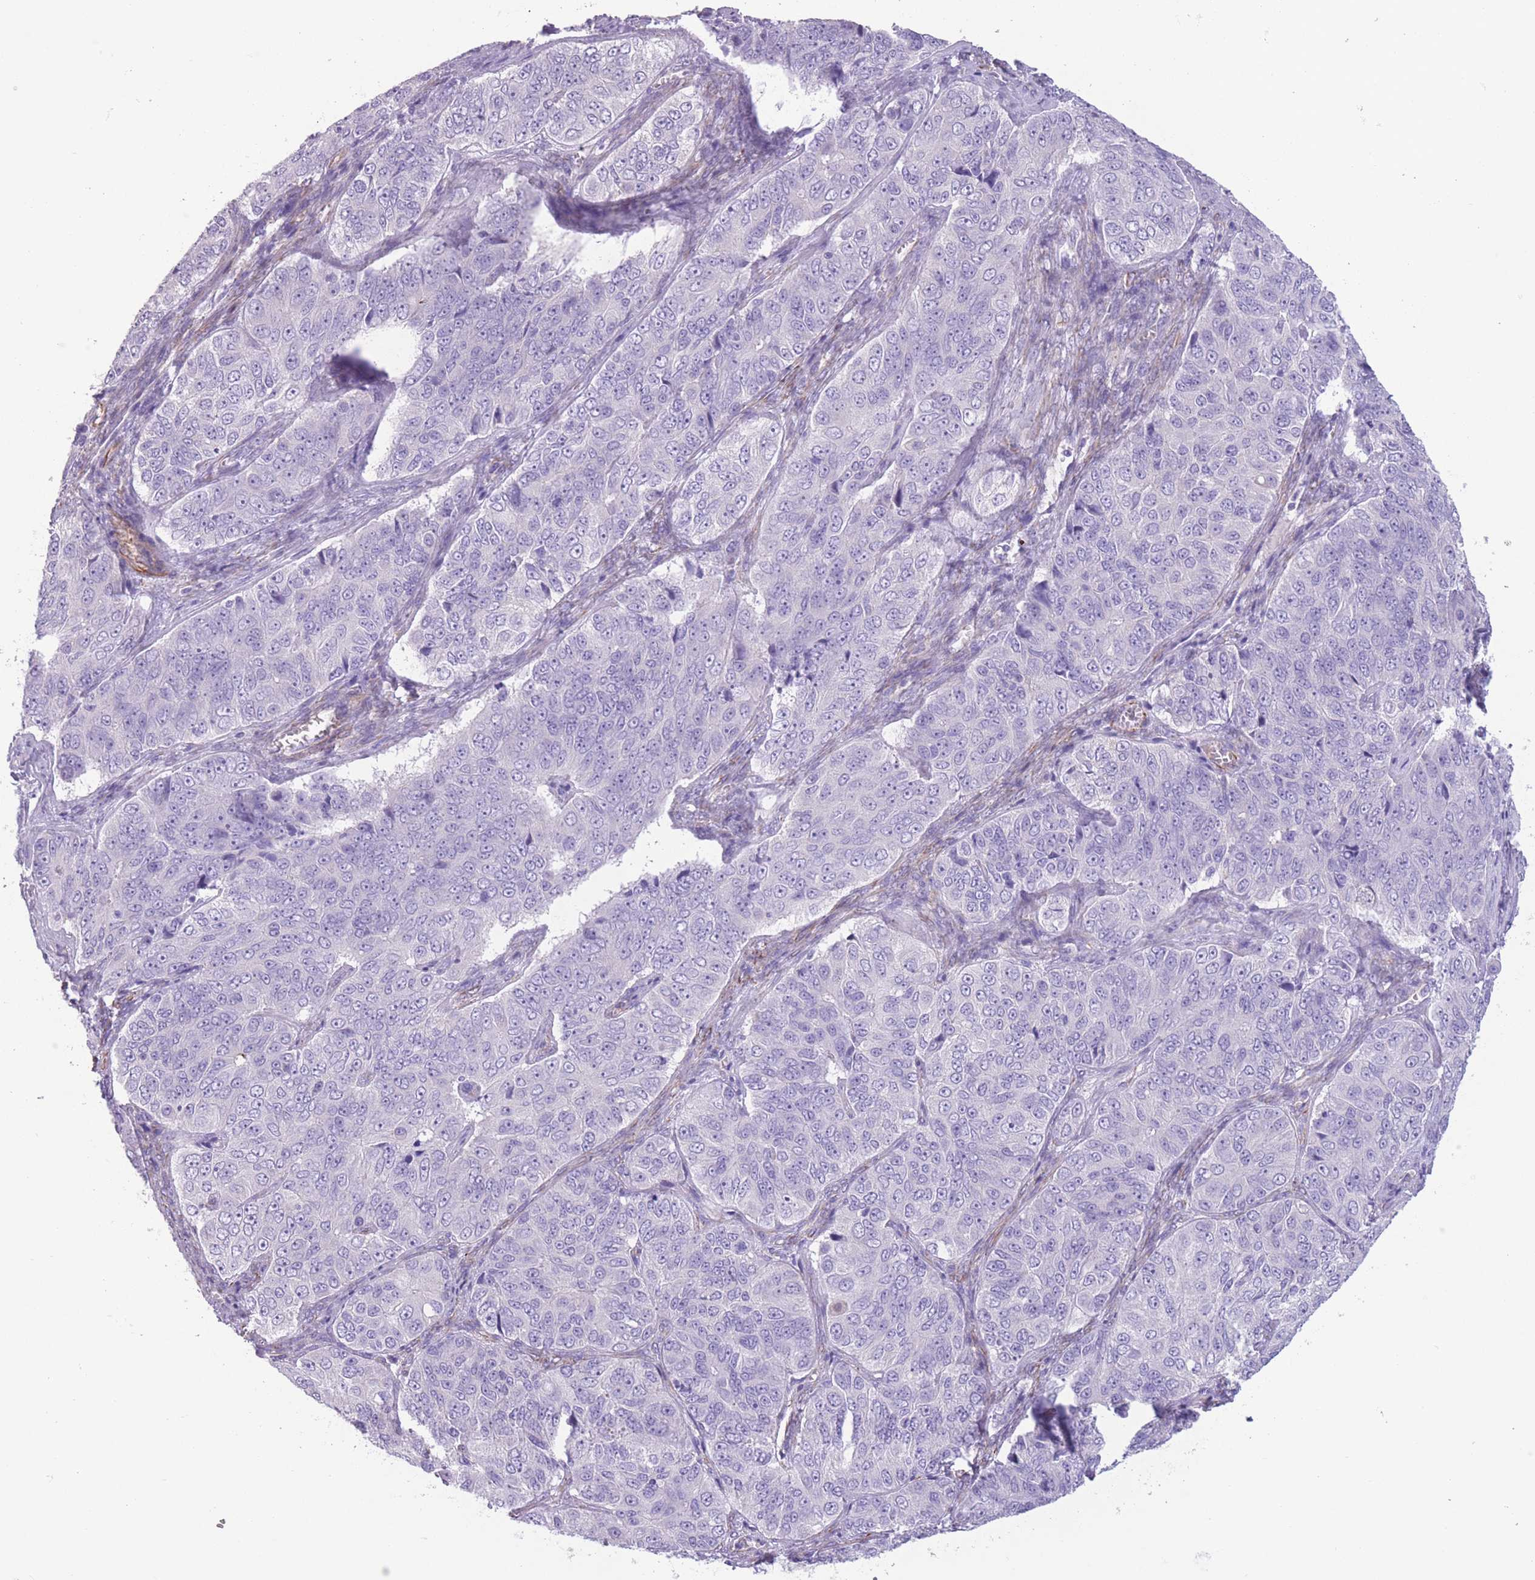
{"staining": {"intensity": "negative", "quantity": "none", "location": "none"}, "tissue": "ovarian cancer", "cell_type": "Tumor cells", "image_type": "cancer", "snomed": [{"axis": "morphology", "description": "Carcinoma, endometroid"}, {"axis": "topography", "description": "Ovary"}], "caption": "Human endometroid carcinoma (ovarian) stained for a protein using immunohistochemistry exhibits no positivity in tumor cells.", "gene": "PTCD1", "patient": {"sex": "female", "age": 51}}